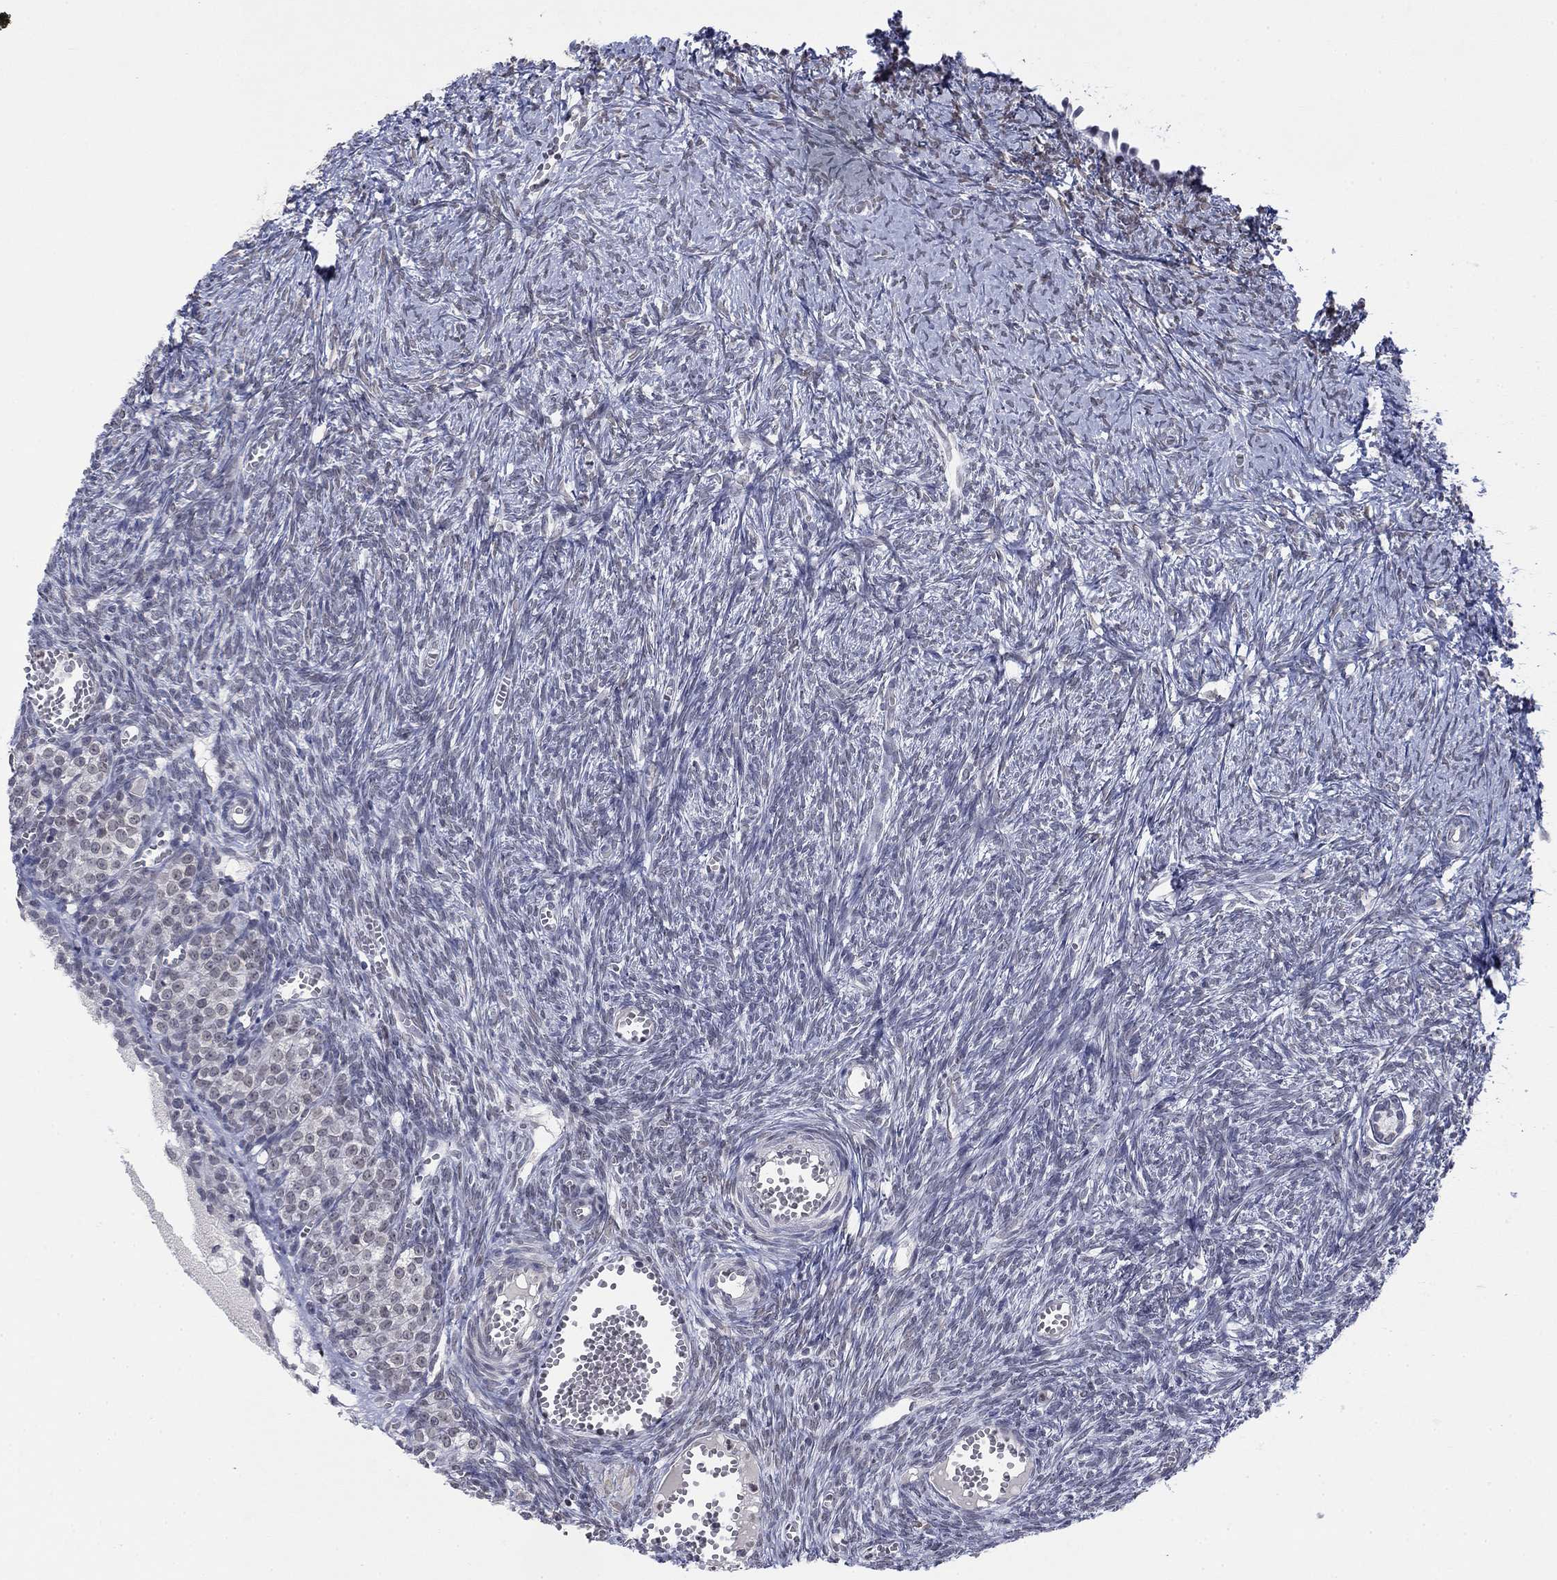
{"staining": {"intensity": "negative", "quantity": "none", "location": "none"}, "tissue": "ovary", "cell_type": "Follicle cells", "image_type": "normal", "snomed": [{"axis": "morphology", "description": "Normal tissue, NOS"}, {"axis": "topography", "description": "Ovary"}], "caption": "IHC histopathology image of normal ovary: ovary stained with DAB (3,3'-diaminobenzidine) reveals no significant protein staining in follicle cells.", "gene": "TOR1AIP1", "patient": {"sex": "female", "age": 43}}